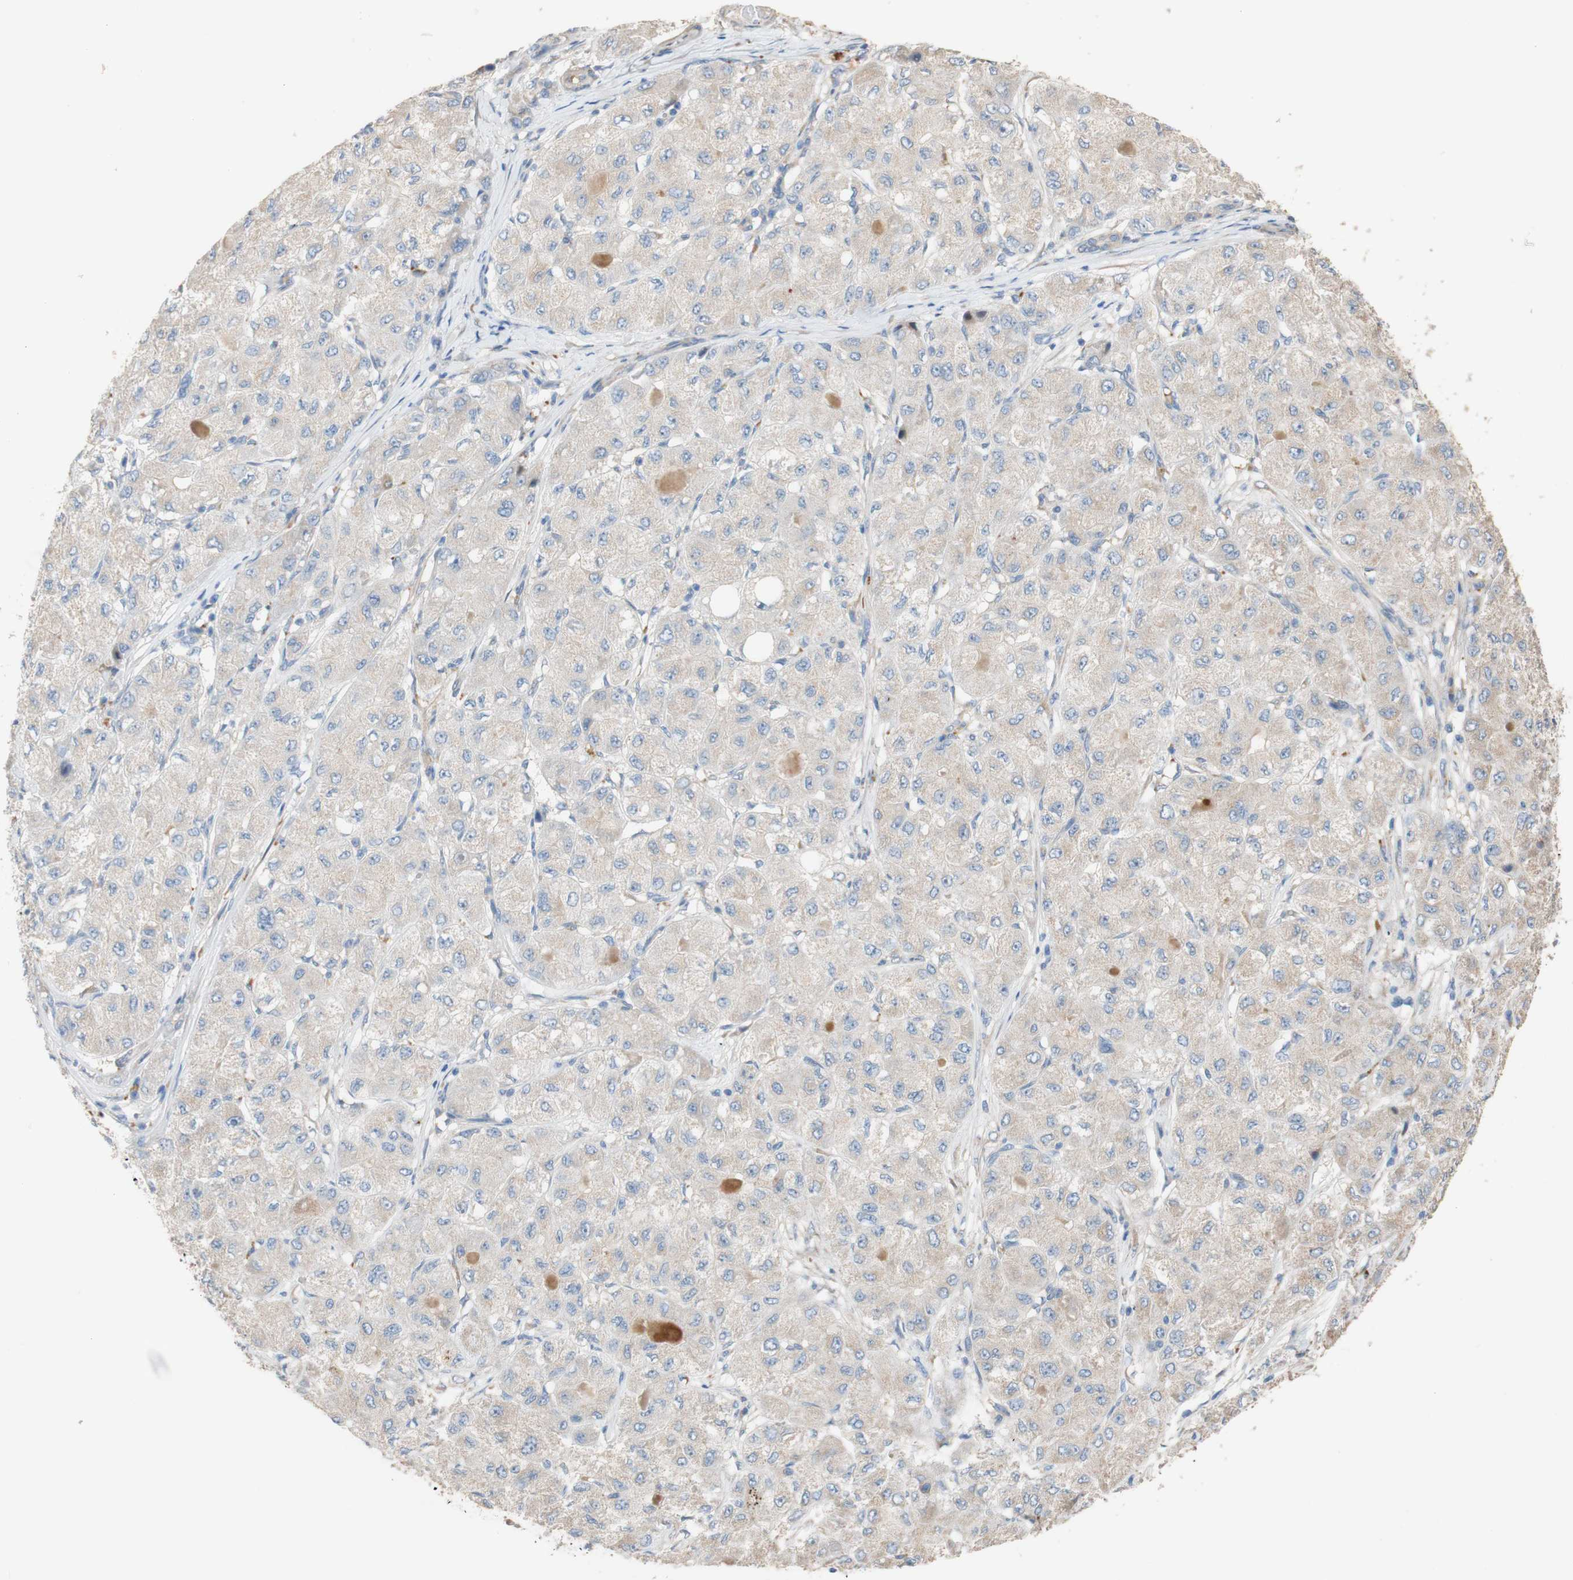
{"staining": {"intensity": "negative", "quantity": "none", "location": "none"}, "tissue": "liver cancer", "cell_type": "Tumor cells", "image_type": "cancer", "snomed": [{"axis": "morphology", "description": "Carcinoma, Hepatocellular, NOS"}, {"axis": "topography", "description": "Liver"}], "caption": "This is a image of immunohistochemistry (IHC) staining of liver hepatocellular carcinoma, which shows no positivity in tumor cells.", "gene": "DKK3", "patient": {"sex": "male", "age": 80}}